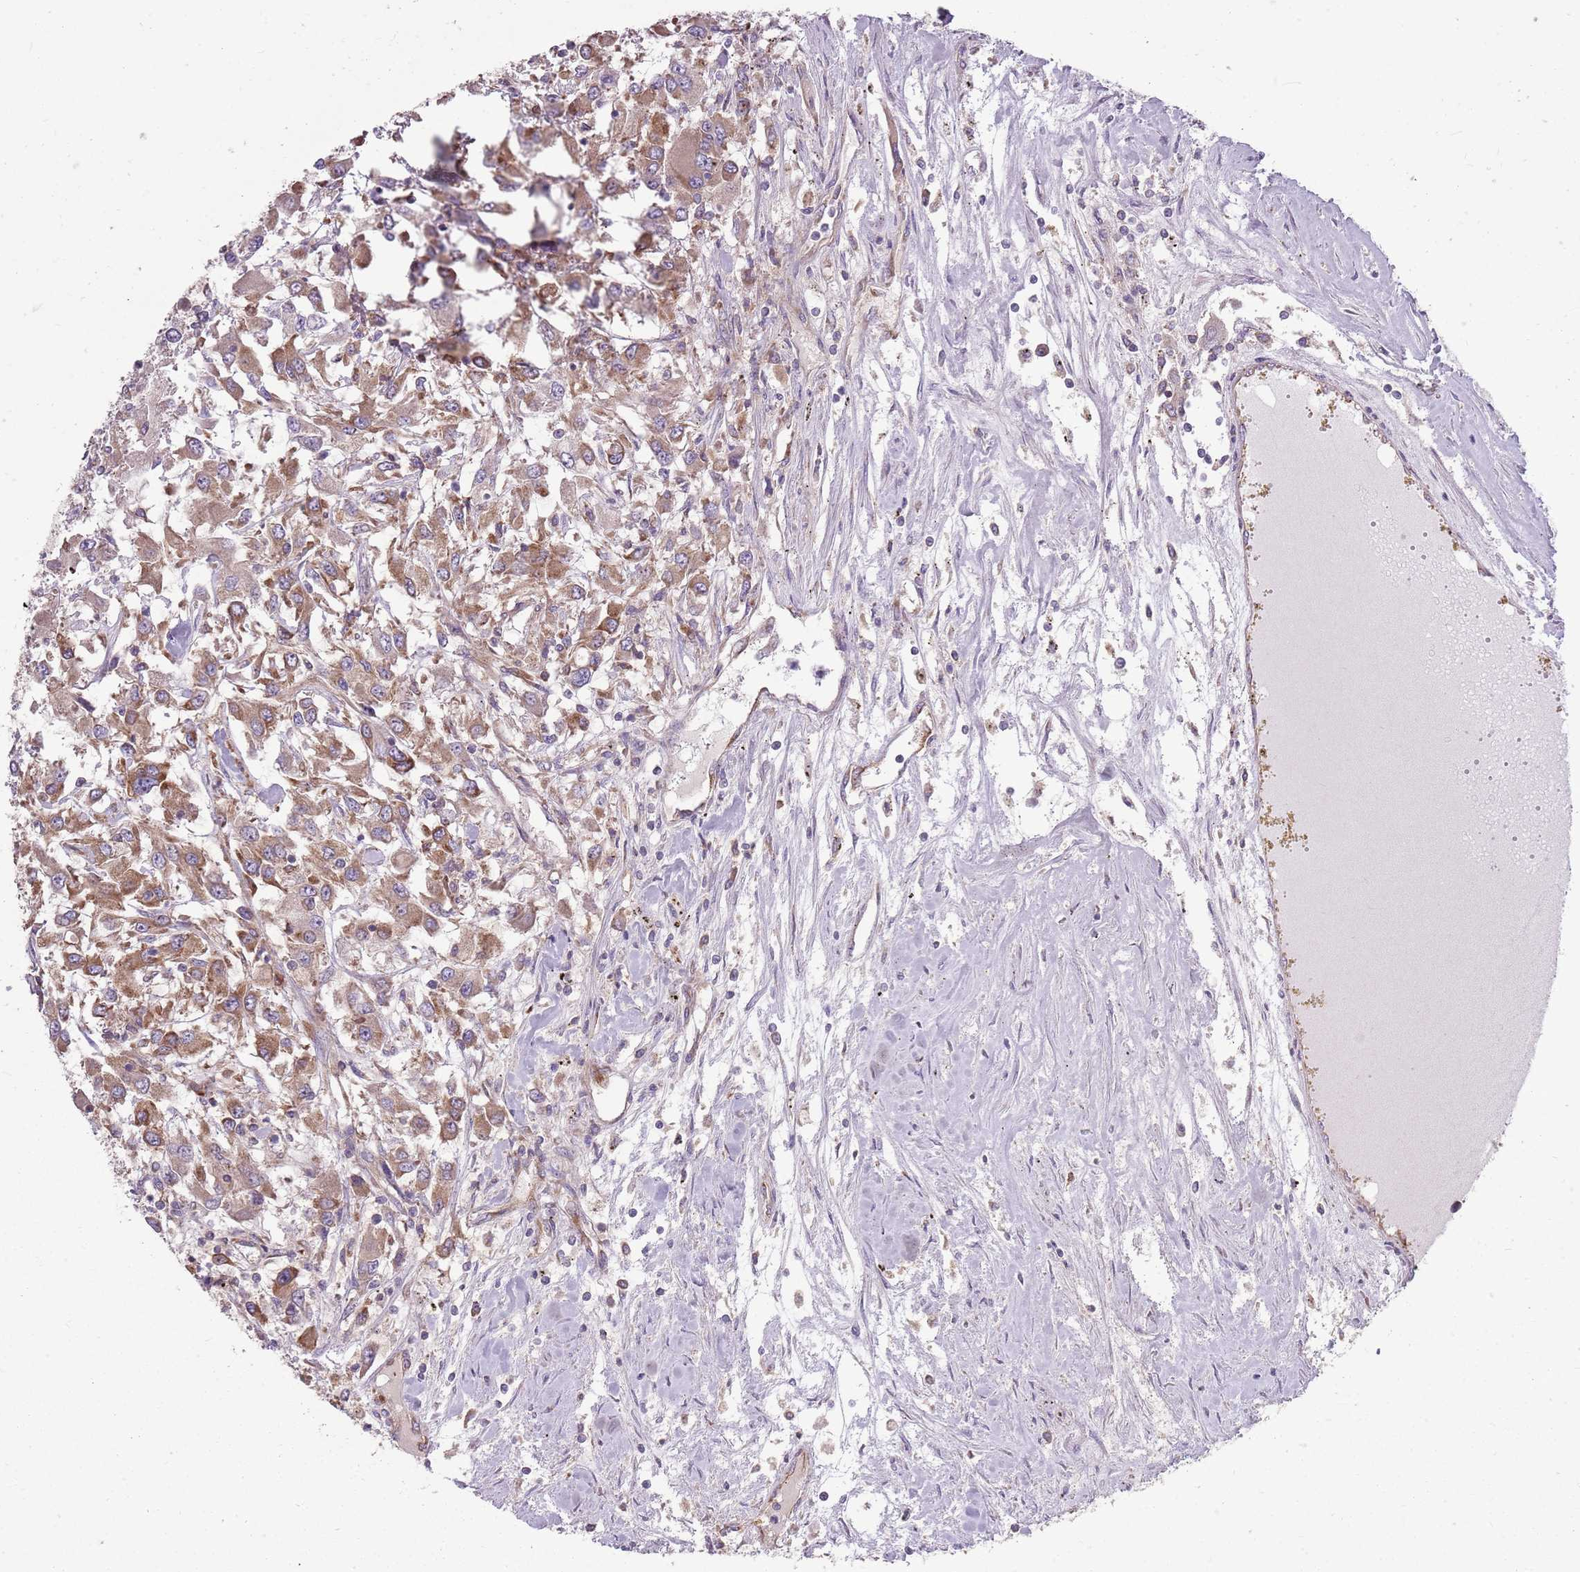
{"staining": {"intensity": "moderate", "quantity": "25%-75%", "location": "cytoplasmic/membranous"}, "tissue": "renal cancer", "cell_type": "Tumor cells", "image_type": "cancer", "snomed": [{"axis": "morphology", "description": "Adenocarcinoma, NOS"}, {"axis": "topography", "description": "Kidney"}], "caption": "Moderate cytoplasmic/membranous protein expression is identified in about 25%-75% of tumor cells in renal cancer.", "gene": "PPP1R27", "patient": {"sex": "female", "age": 67}}